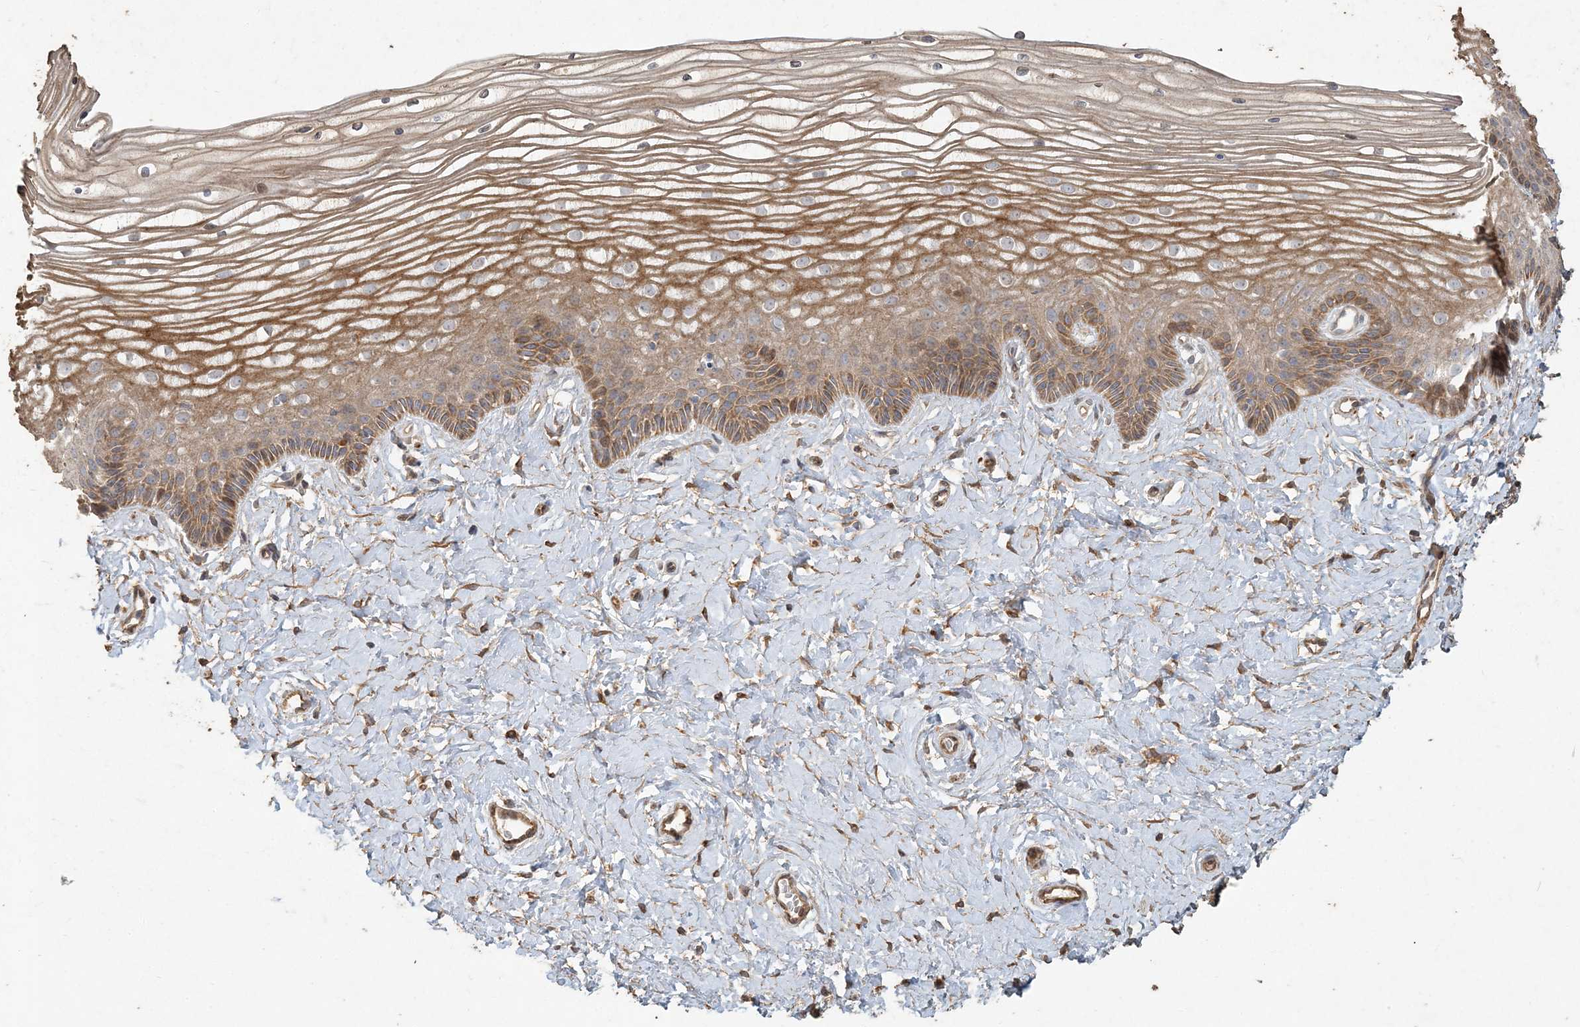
{"staining": {"intensity": "moderate", "quantity": ">75%", "location": "cytoplasmic/membranous"}, "tissue": "vagina", "cell_type": "Squamous epithelial cells", "image_type": "normal", "snomed": [{"axis": "morphology", "description": "Normal tissue, NOS"}, {"axis": "topography", "description": "Vagina"}, {"axis": "topography", "description": "Cervix"}], "caption": "Normal vagina shows moderate cytoplasmic/membranous staining in about >75% of squamous epithelial cells, visualized by immunohistochemistry.", "gene": "RNF145", "patient": {"sex": "female", "age": 40}}